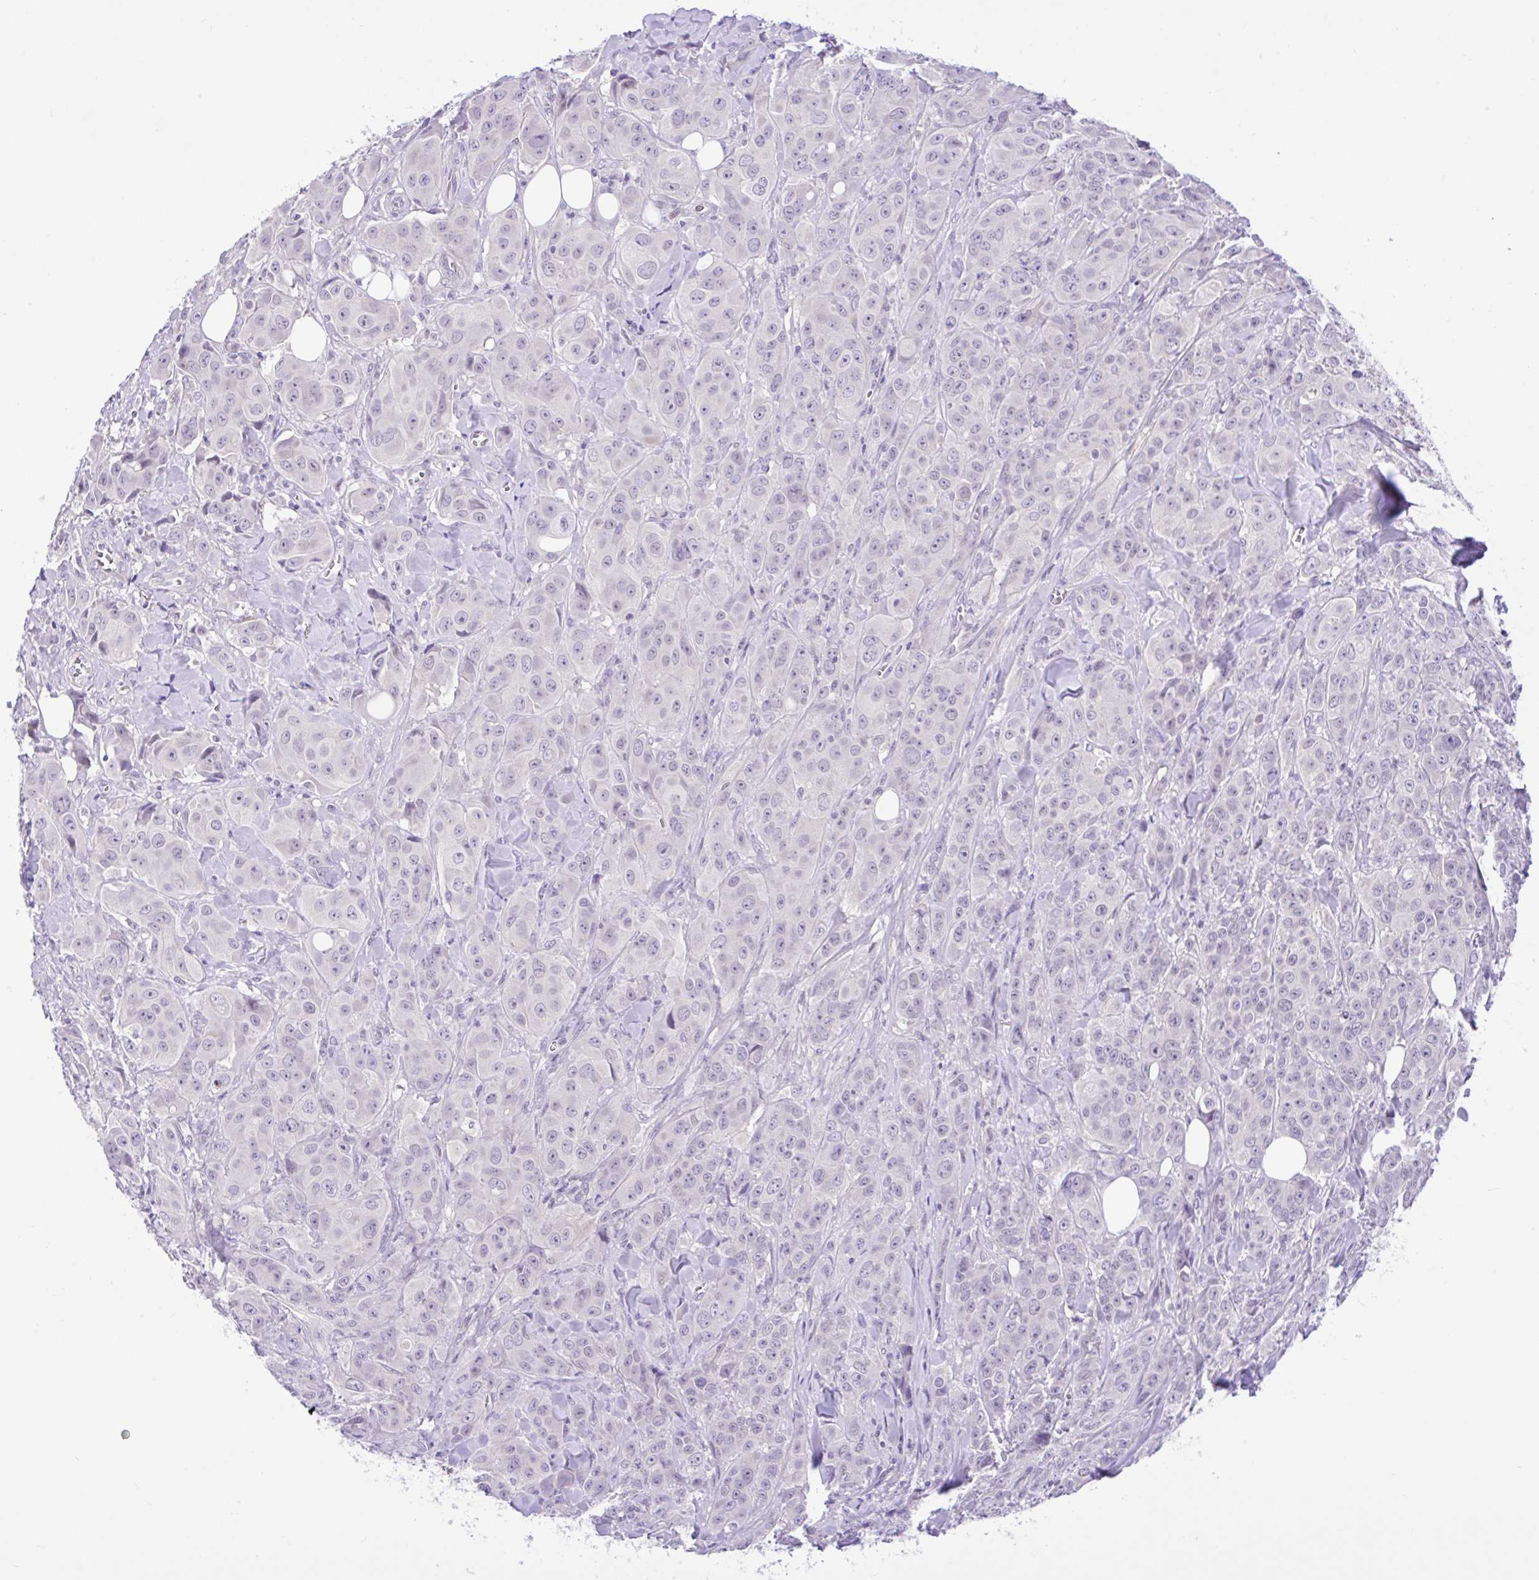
{"staining": {"intensity": "negative", "quantity": "none", "location": "none"}, "tissue": "breast cancer", "cell_type": "Tumor cells", "image_type": "cancer", "snomed": [{"axis": "morphology", "description": "Normal tissue, NOS"}, {"axis": "morphology", "description": "Duct carcinoma"}, {"axis": "topography", "description": "Breast"}], "caption": "High power microscopy histopathology image of an IHC micrograph of breast cancer, revealing no significant expression in tumor cells.", "gene": "ANO4", "patient": {"sex": "female", "age": 43}}